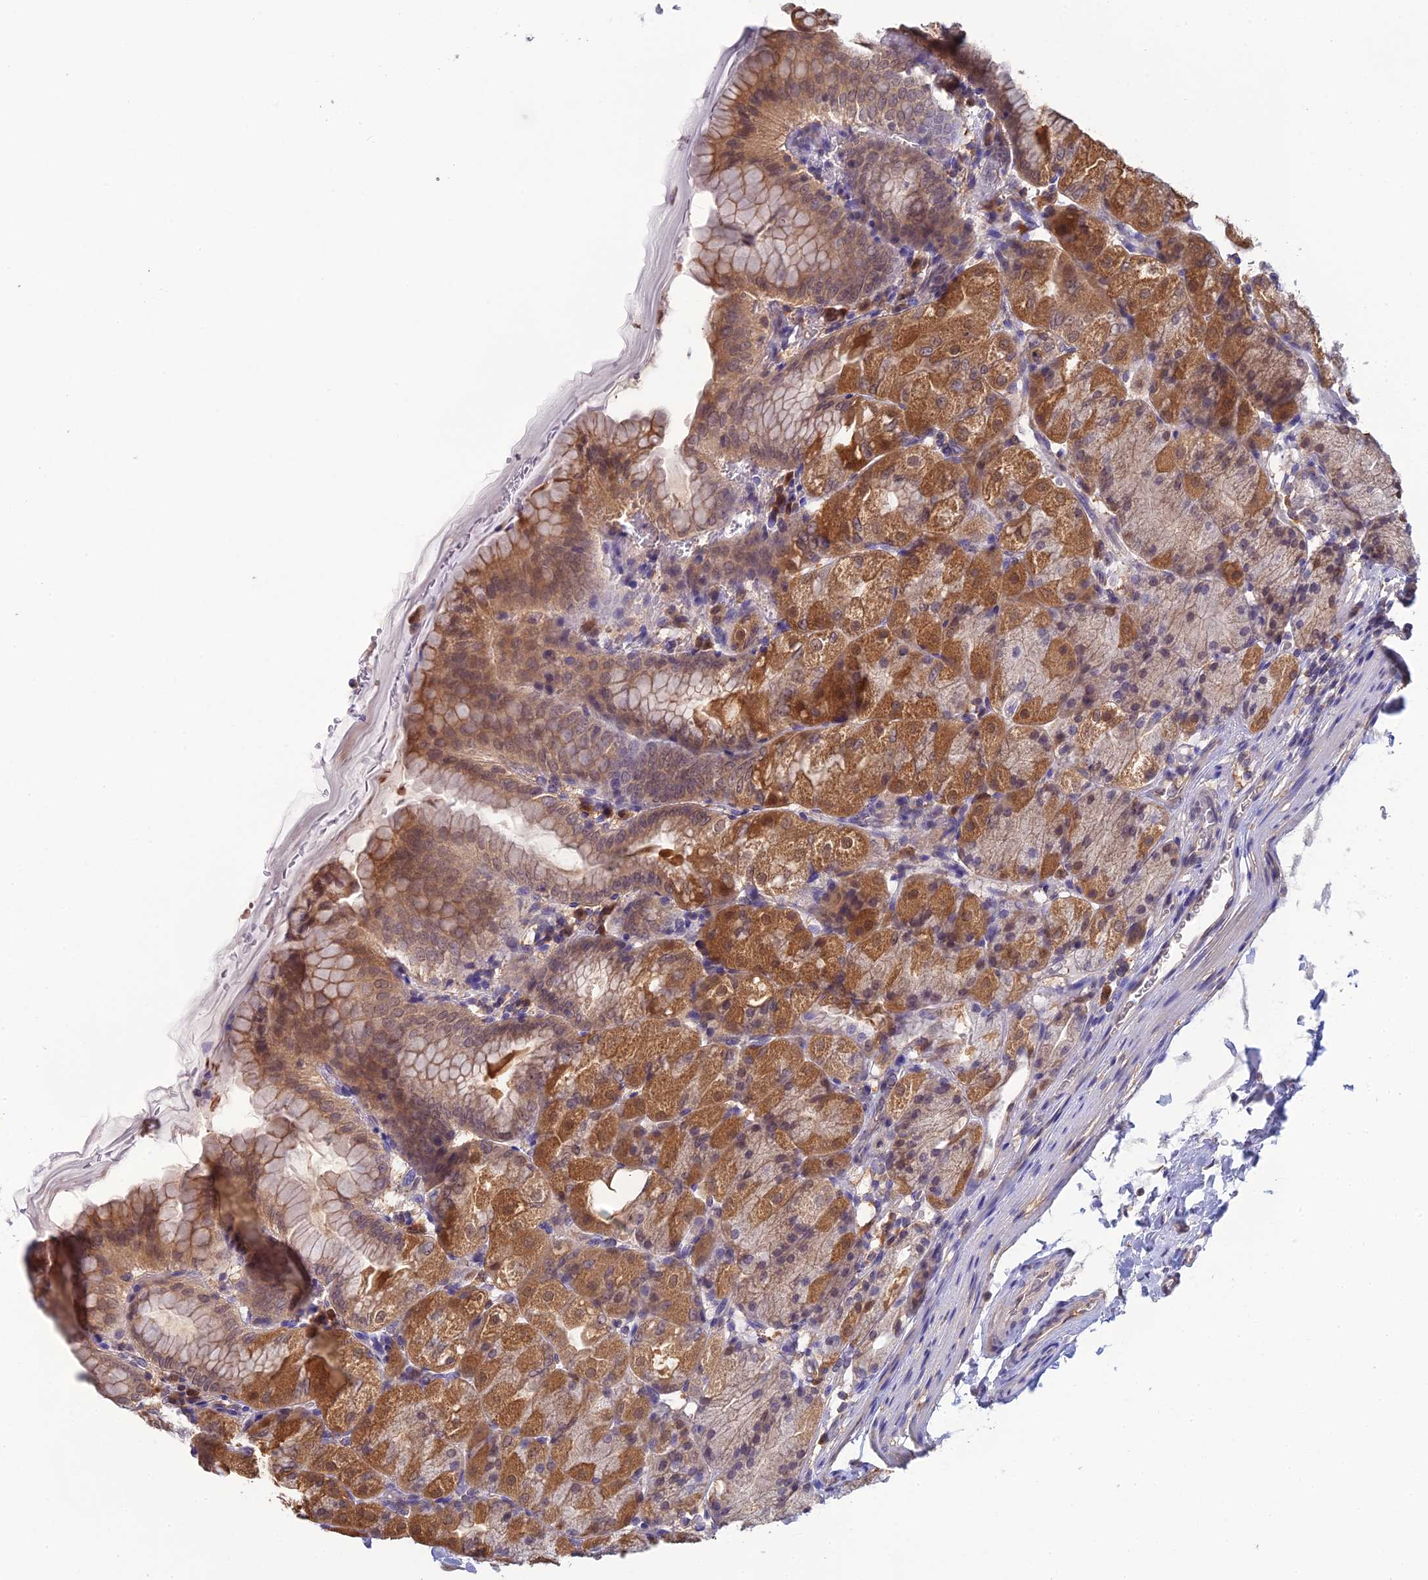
{"staining": {"intensity": "moderate", "quantity": "25%-75%", "location": "cytoplasmic/membranous,nuclear"}, "tissue": "stomach", "cell_type": "Glandular cells", "image_type": "normal", "snomed": [{"axis": "morphology", "description": "Normal tissue, NOS"}, {"axis": "topography", "description": "Stomach, upper"}, {"axis": "topography", "description": "Stomach, lower"}], "caption": "Immunohistochemical staining of unremarkable stomach shows moderate cytoplasmic/membranous,nuclear protein expression in about 25%-75% of glandular cells.", "gene": "HINT1", "patient": {"sex": "male", "age": 62}}